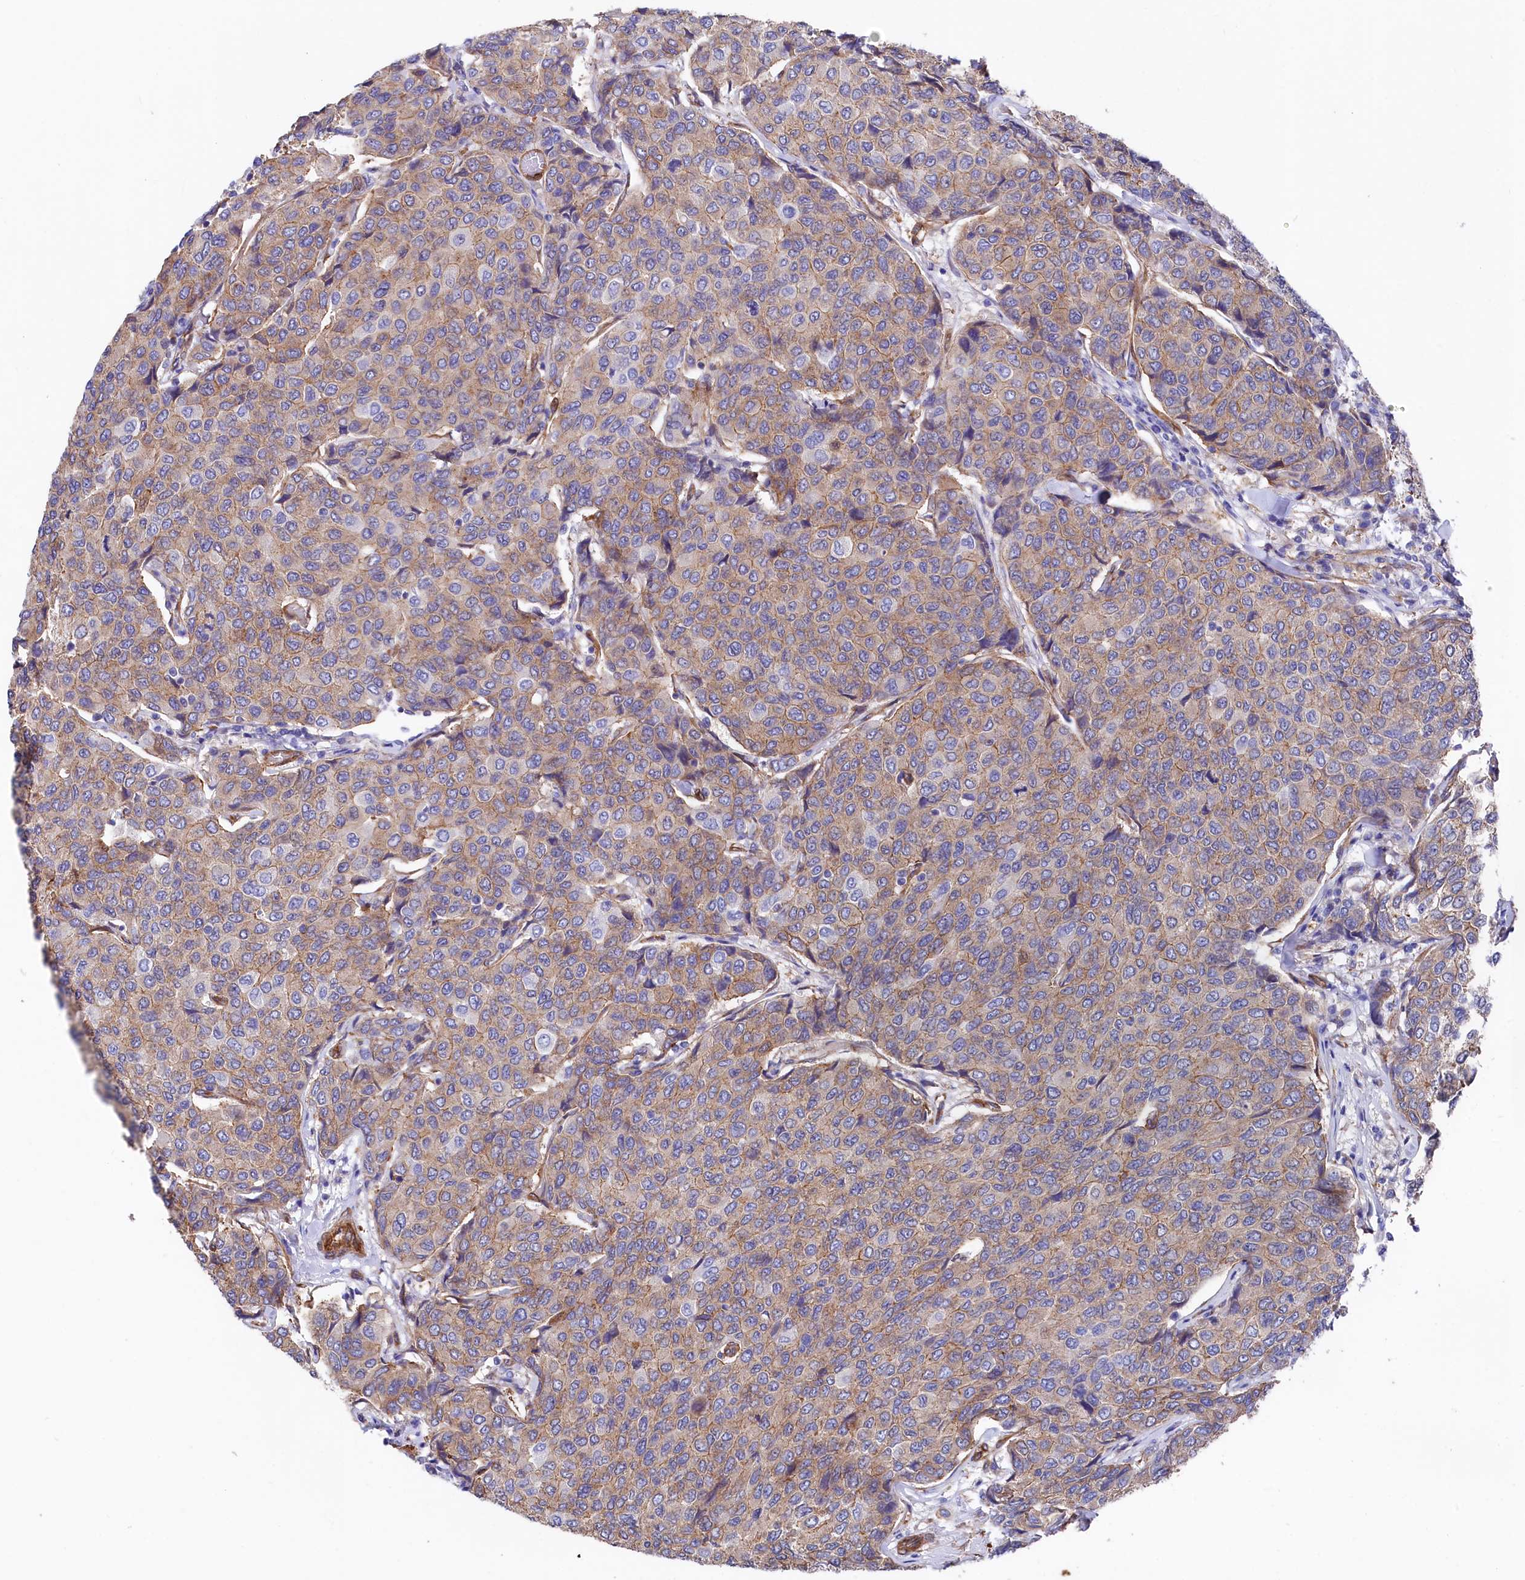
{"staining": {"intensity": "weak", "quantity": ">75%", "location": "cytoplasmic/membranous"}, "tissue": "breast cancer", "cell_type": "Tumor cells", "image_type": "cancer", "snomed": [{"axis": "morphology", "description": "Duct carcinoma"}, {"axis": "topography", "description": "Breast"}], "caption": "The micrograph displays staining of breast infiltrating ductal carcinoma, revealing weak cytoplasmic/membranous protein expression (brown color) within tumor cells.", "gene": "TNKS1BP1", "patient": {"sex": "female", "age": 55}}